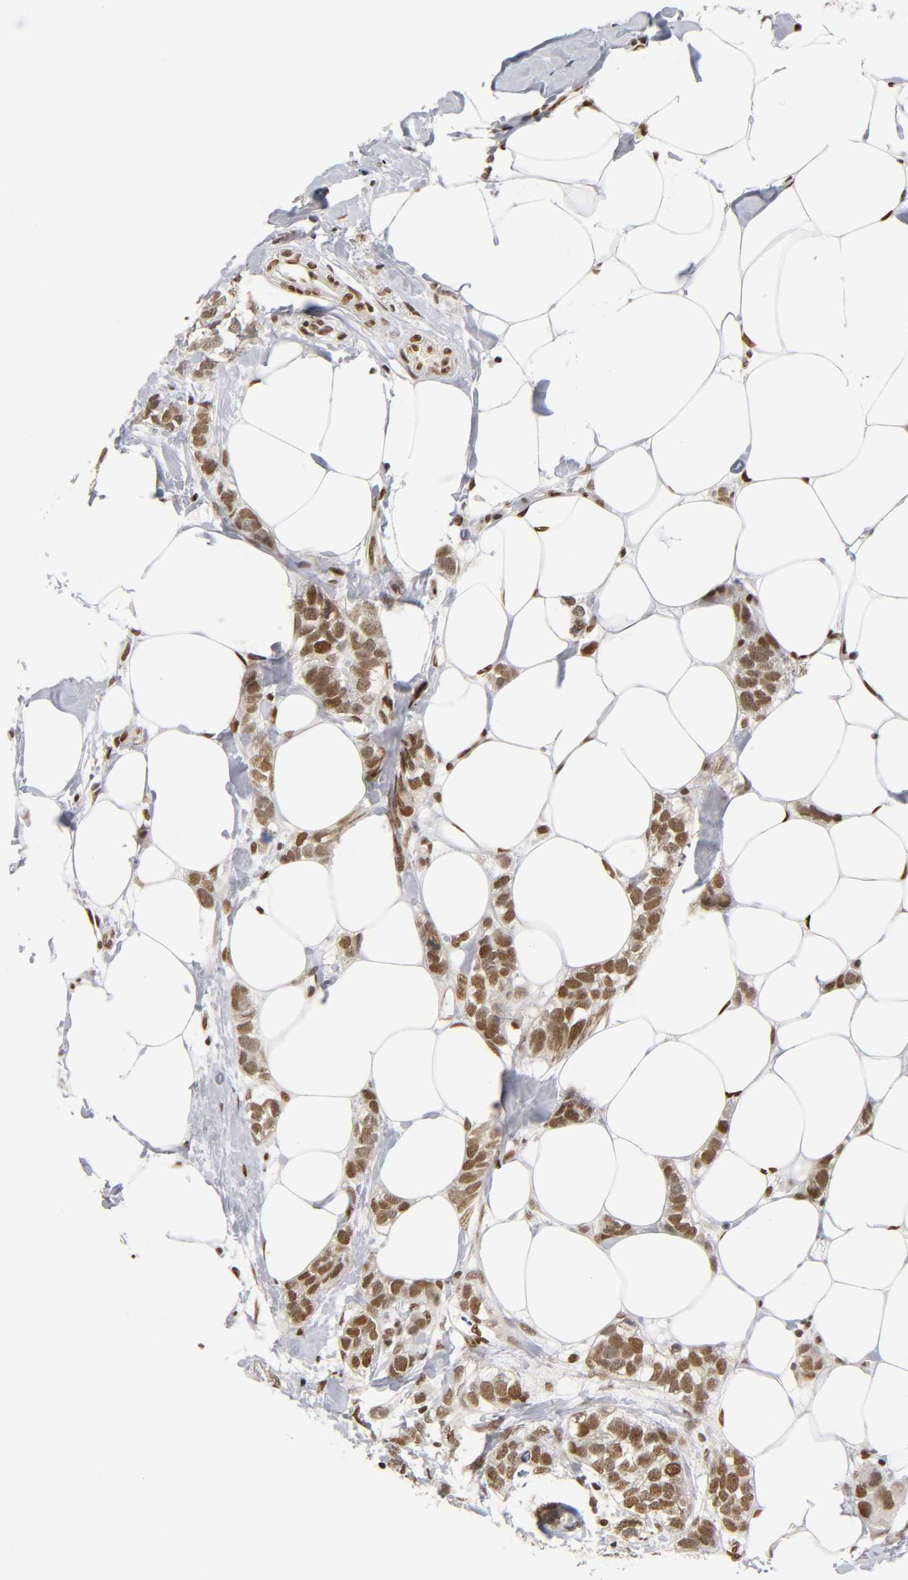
{"staining": {"intensity": "strong", "quantity": ">75%", "location": "nuclear"}, "tissue": "breast cancer", "cell_type": "Tumor cells", "image_type": "cancer", "snomed": [{"axis": "morphology", "description": "Normal tissue, NOS"}, {"axis": "morphology", "description": "Duct carcinoma"}, {"axis": "topography", "description": "Breast"}], "caption": "This is an image of IHC staining of breast cancer, which shows strong staining in the nuclear of tumor cells.", "gene": "NR3C1", "patient": {"sex": "female", "age": 50}}